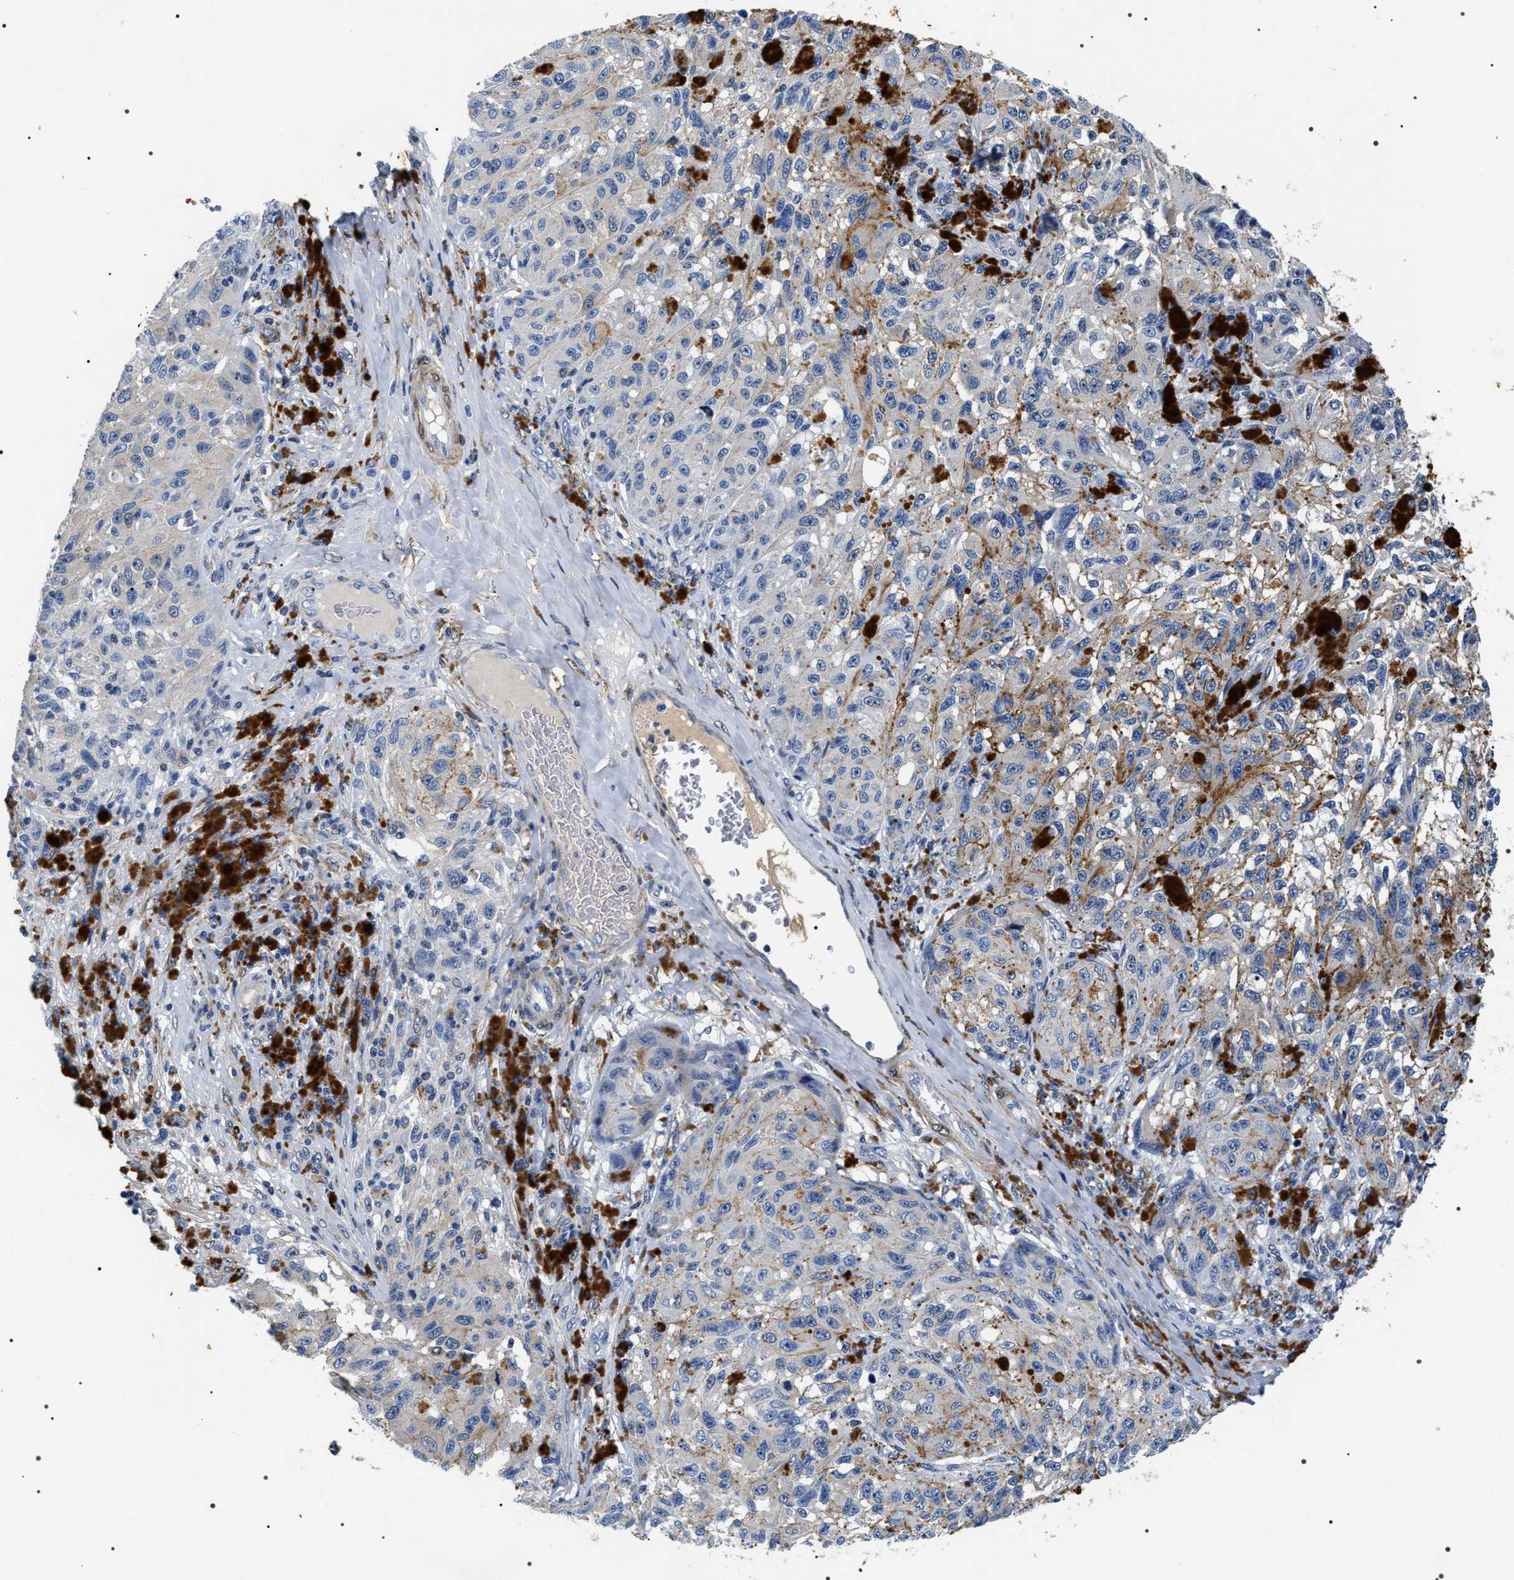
{"staining": {"intensity": "negative", "quantity": "none", "location": "none"}, "tissue": "melanoma", "cell_type": "Tumor cells", "image_type": "cancer", "snomed": [{"axis": "morphology", "description": "Malignant melanoma, NOS"}, {"axis": "topography", "description": "Skin"}], "caption": "DAB (3,3'-diaminobenzidine) immunohistochemical staining of melanoma reveals no significant staining in tumor cells.", "gene": "BAG2", "patient": {"sex": "female", "age": 73}}